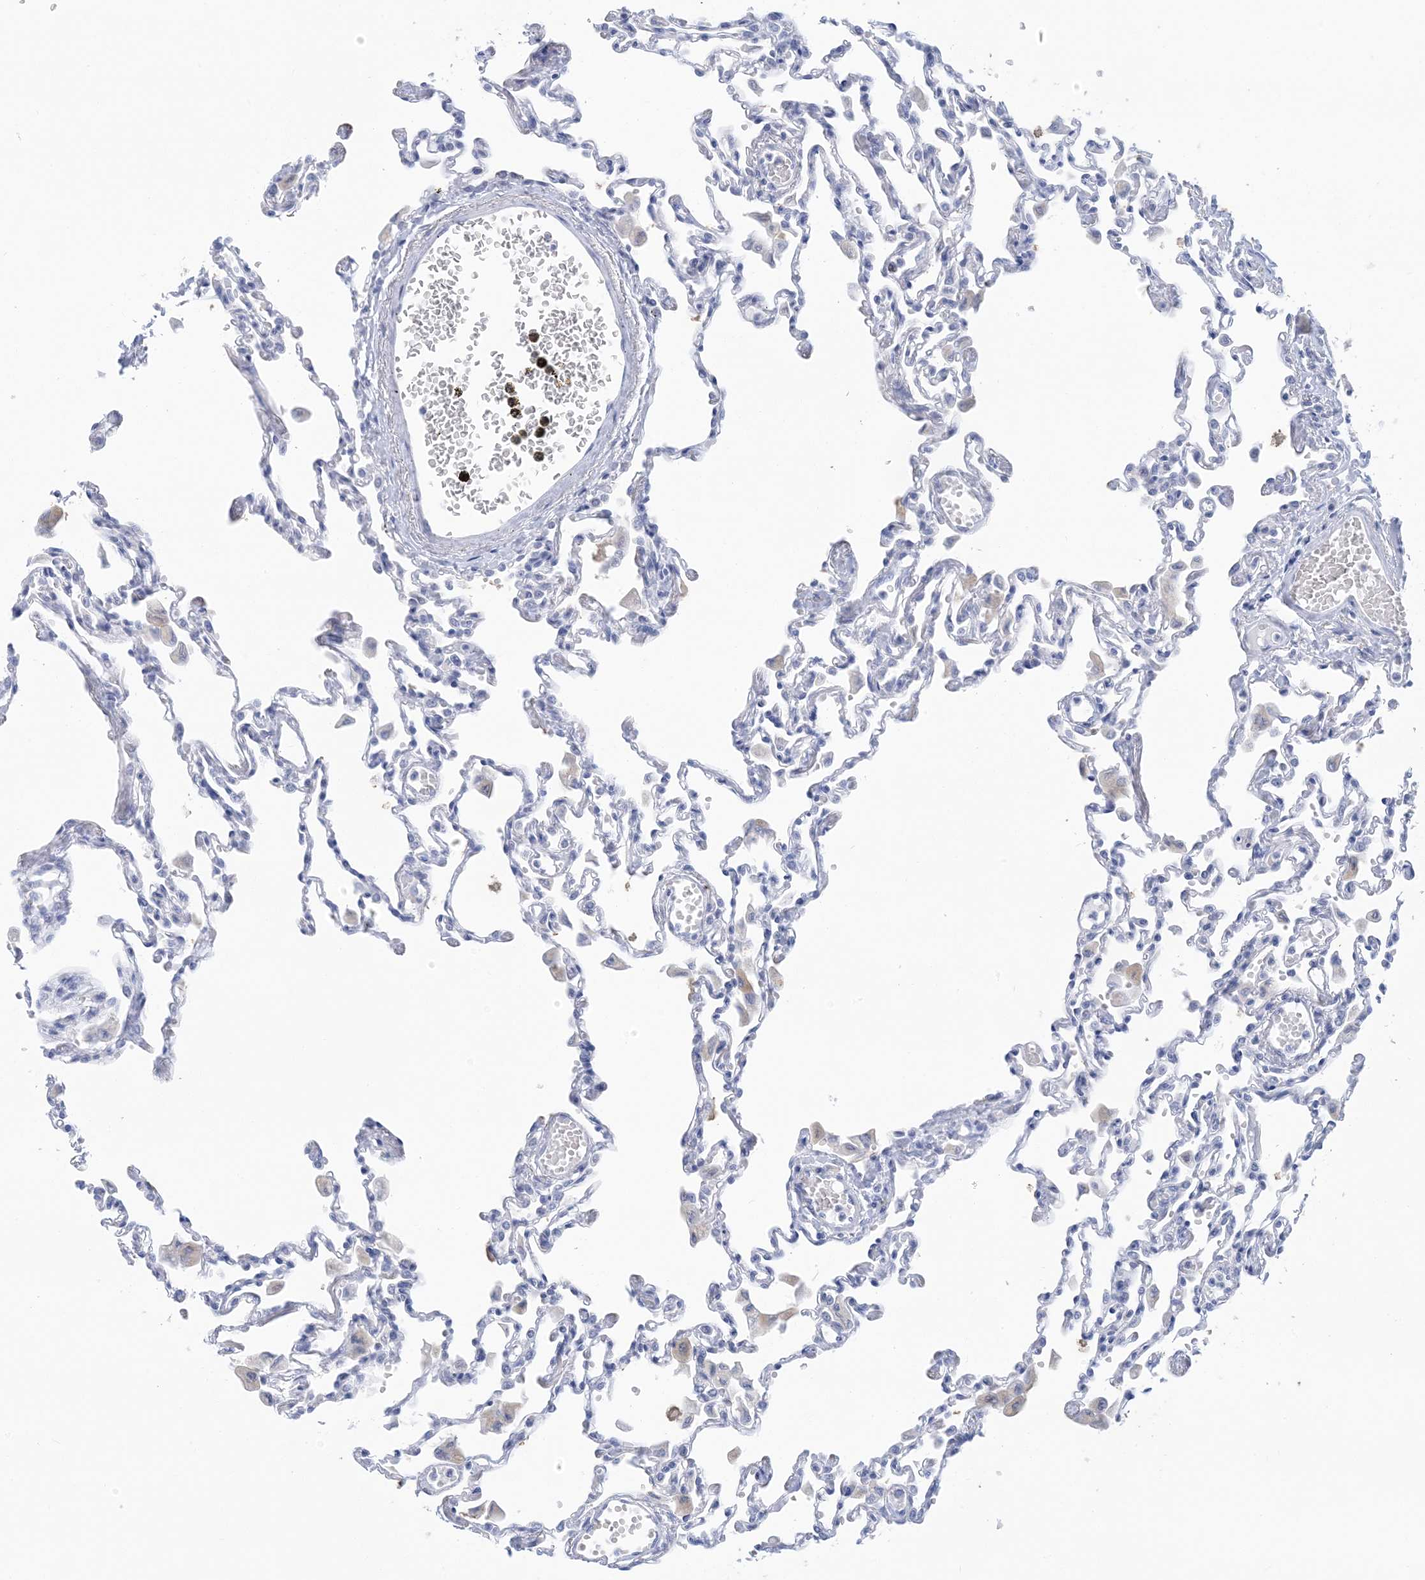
{"staining": {"intensity": "negative", "quantity": "none", "location": "none"}, "tissue": "lung", "cell_type": "Alveolar cells", "image_type": "normal", "snomed": [{"axis": "morphology", "description": "Normal tissue, NOS"}, {"axis": "topography", "description": "Bronchus"}, {"axis": "topography", "description": "Lung"}], "caption": "Immunohistochemistry (IHC) micrograph of benign lung: human lung stained with DAB shows no significant protein staining in alveolar cells. (DAB (3,3'-diaminobenzidine) immunohistochemistry (IHC) with hematoxylin counter stain).", "gene": "SH3YL1", "patient": {"sex": "female", "age": 49}}